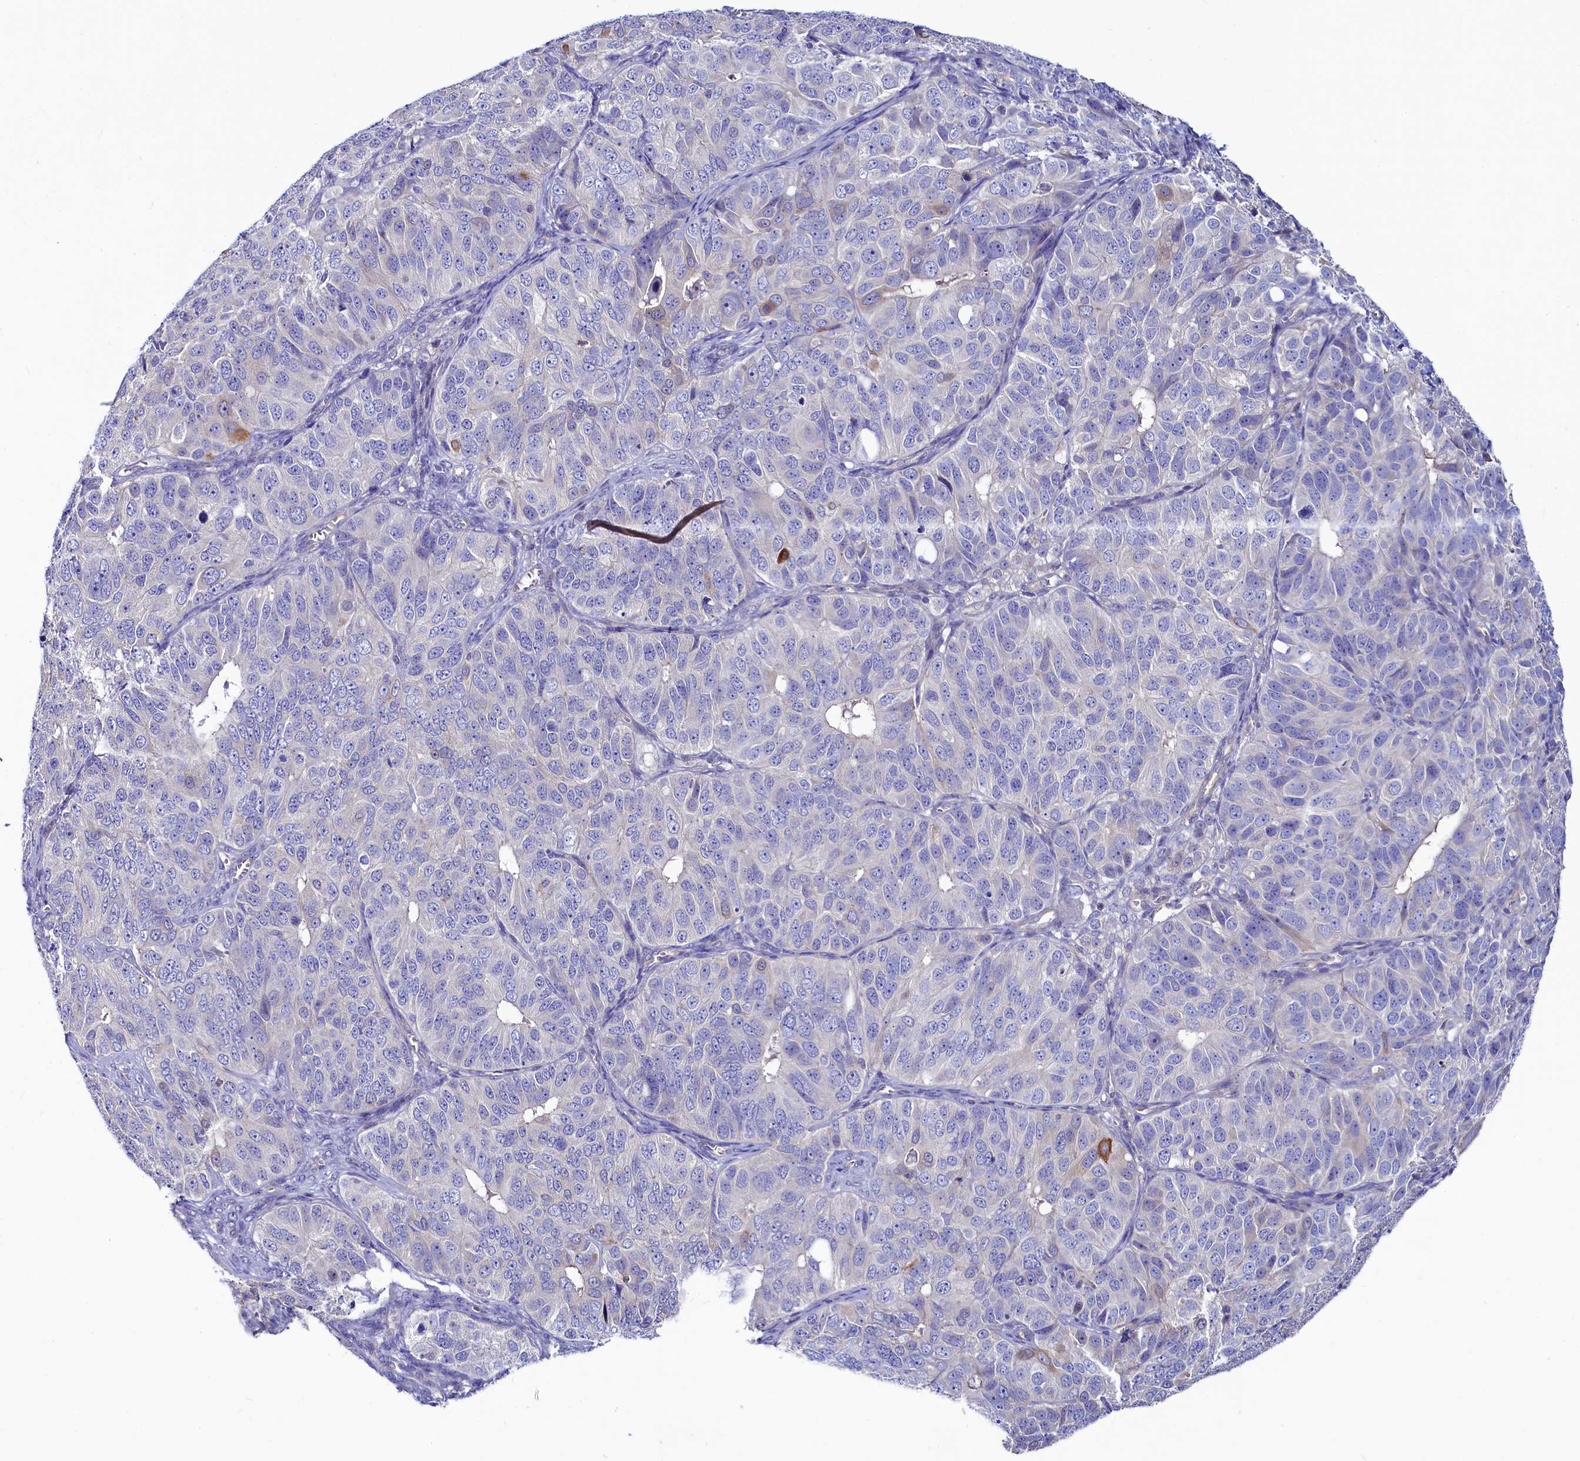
{"staining": {"intensity": "negative", "quantity": "none", "location": "none"}, "tissue": "ovarian cancer", "cell_type": "Tumor cells", "image_type": "cancer", "snomed": [{"axis": "morphology", "description": "Carcinoma, endometroid"}, {"axis": "topography", "description": "Ovary"}], "caption": "Ovarian cancer (endometroid carcinoma) was stained to show a protein in brown. There is no significant staining in tumor cells. Nuclei are stained in blue.", "gene": "ASTE1", "patient": {"sex": "female", "age": 51}}